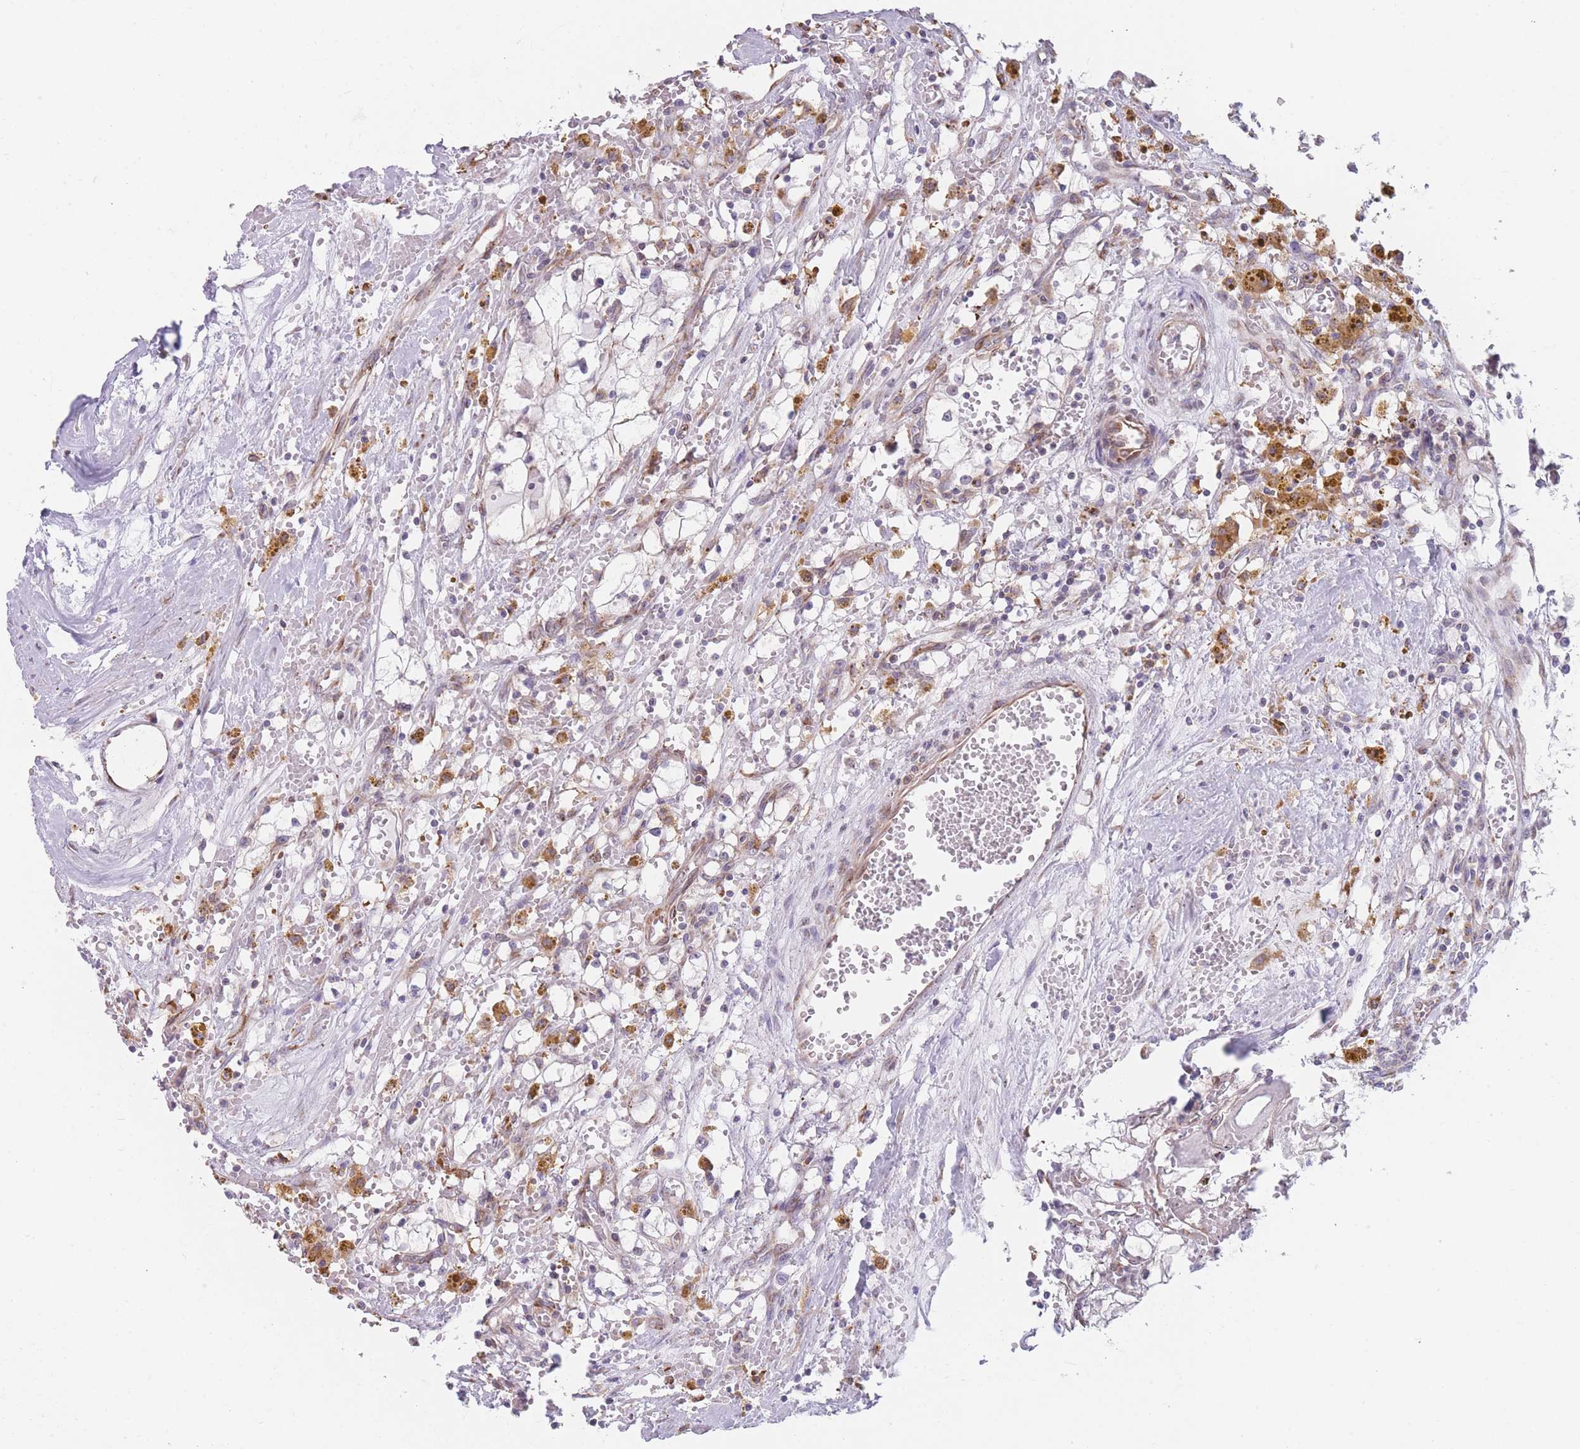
{"staining": {"intensity": "negative", "quantity": "none", "location": "none"}, "tissue": "renal cancer", "cell_type": "Tumor cells", "image_type": "cancer", "snomed": [{"axis": "morphology", "description": "Adenocarcinoma, NOS"}, {"axis": "topography", "description": "Kidney"}], "caption": "IHC photomicrograph of renal adenocarcinoma stained for a protein (brown), which shows no positivity in tumor cells.", "gene": "AK9", "patient": {"sex": "male", "age": 56}}